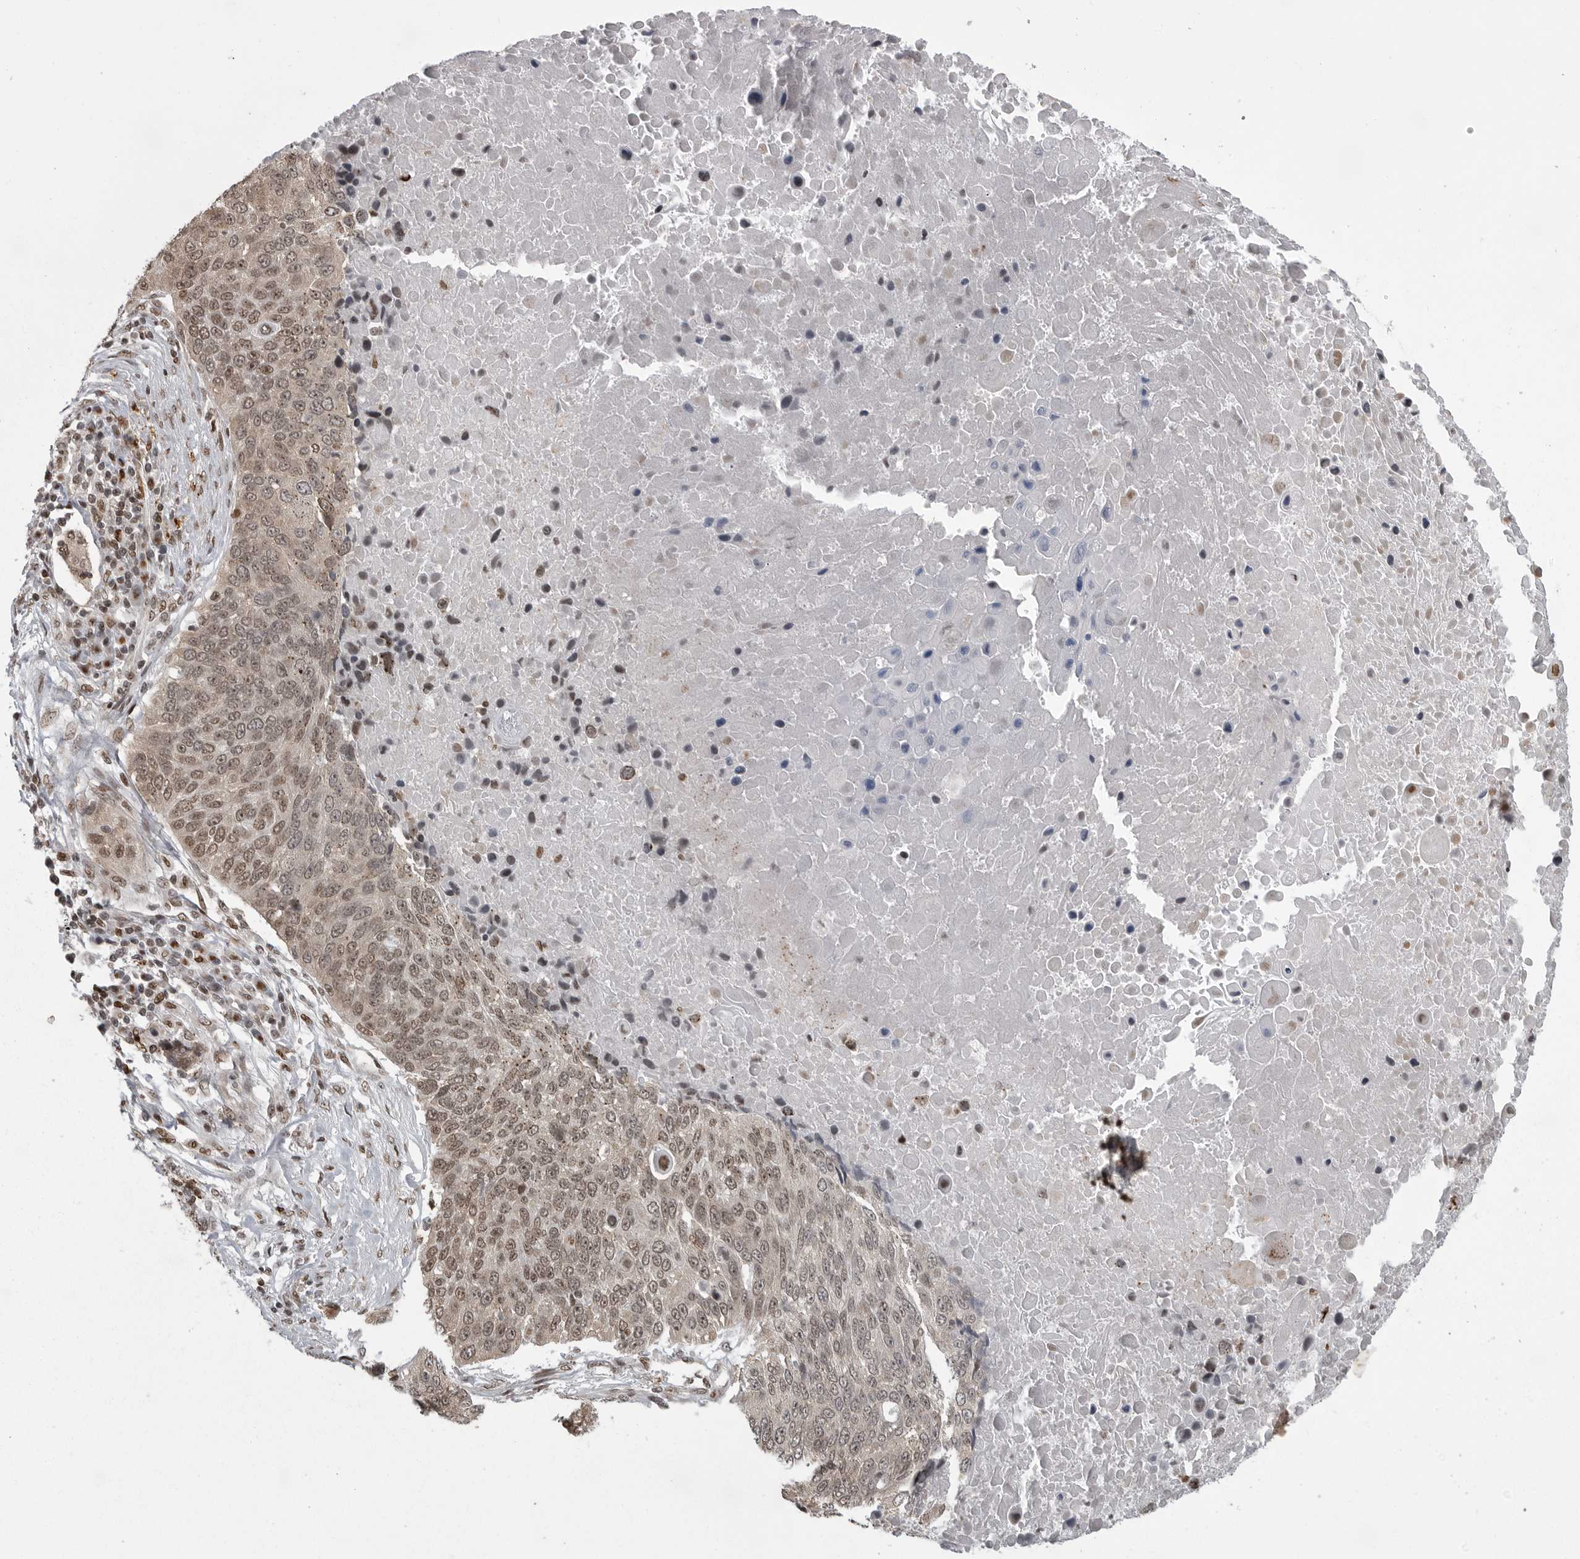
{"staining": {"intensity": "weak", "quantity": ">75%", "location": "nuclear"}, "tissue": "lung cancer", "cell_type": "Tumor cells", "image_type": "cancer", "snomed": [{"axis": "morphology", "description": "Squamous cell carcinoma, NOS"}, {"axis": "topography", "description": "Lung"}], "caption": "There is low levels of weak nuclear positivity in tumor cells of lung squamous cell carcinoma, as demonstrated by immunohistochemical staining (brown color).", "gene": "YAF2", "patient": {"sex": "male", "age": 66}}